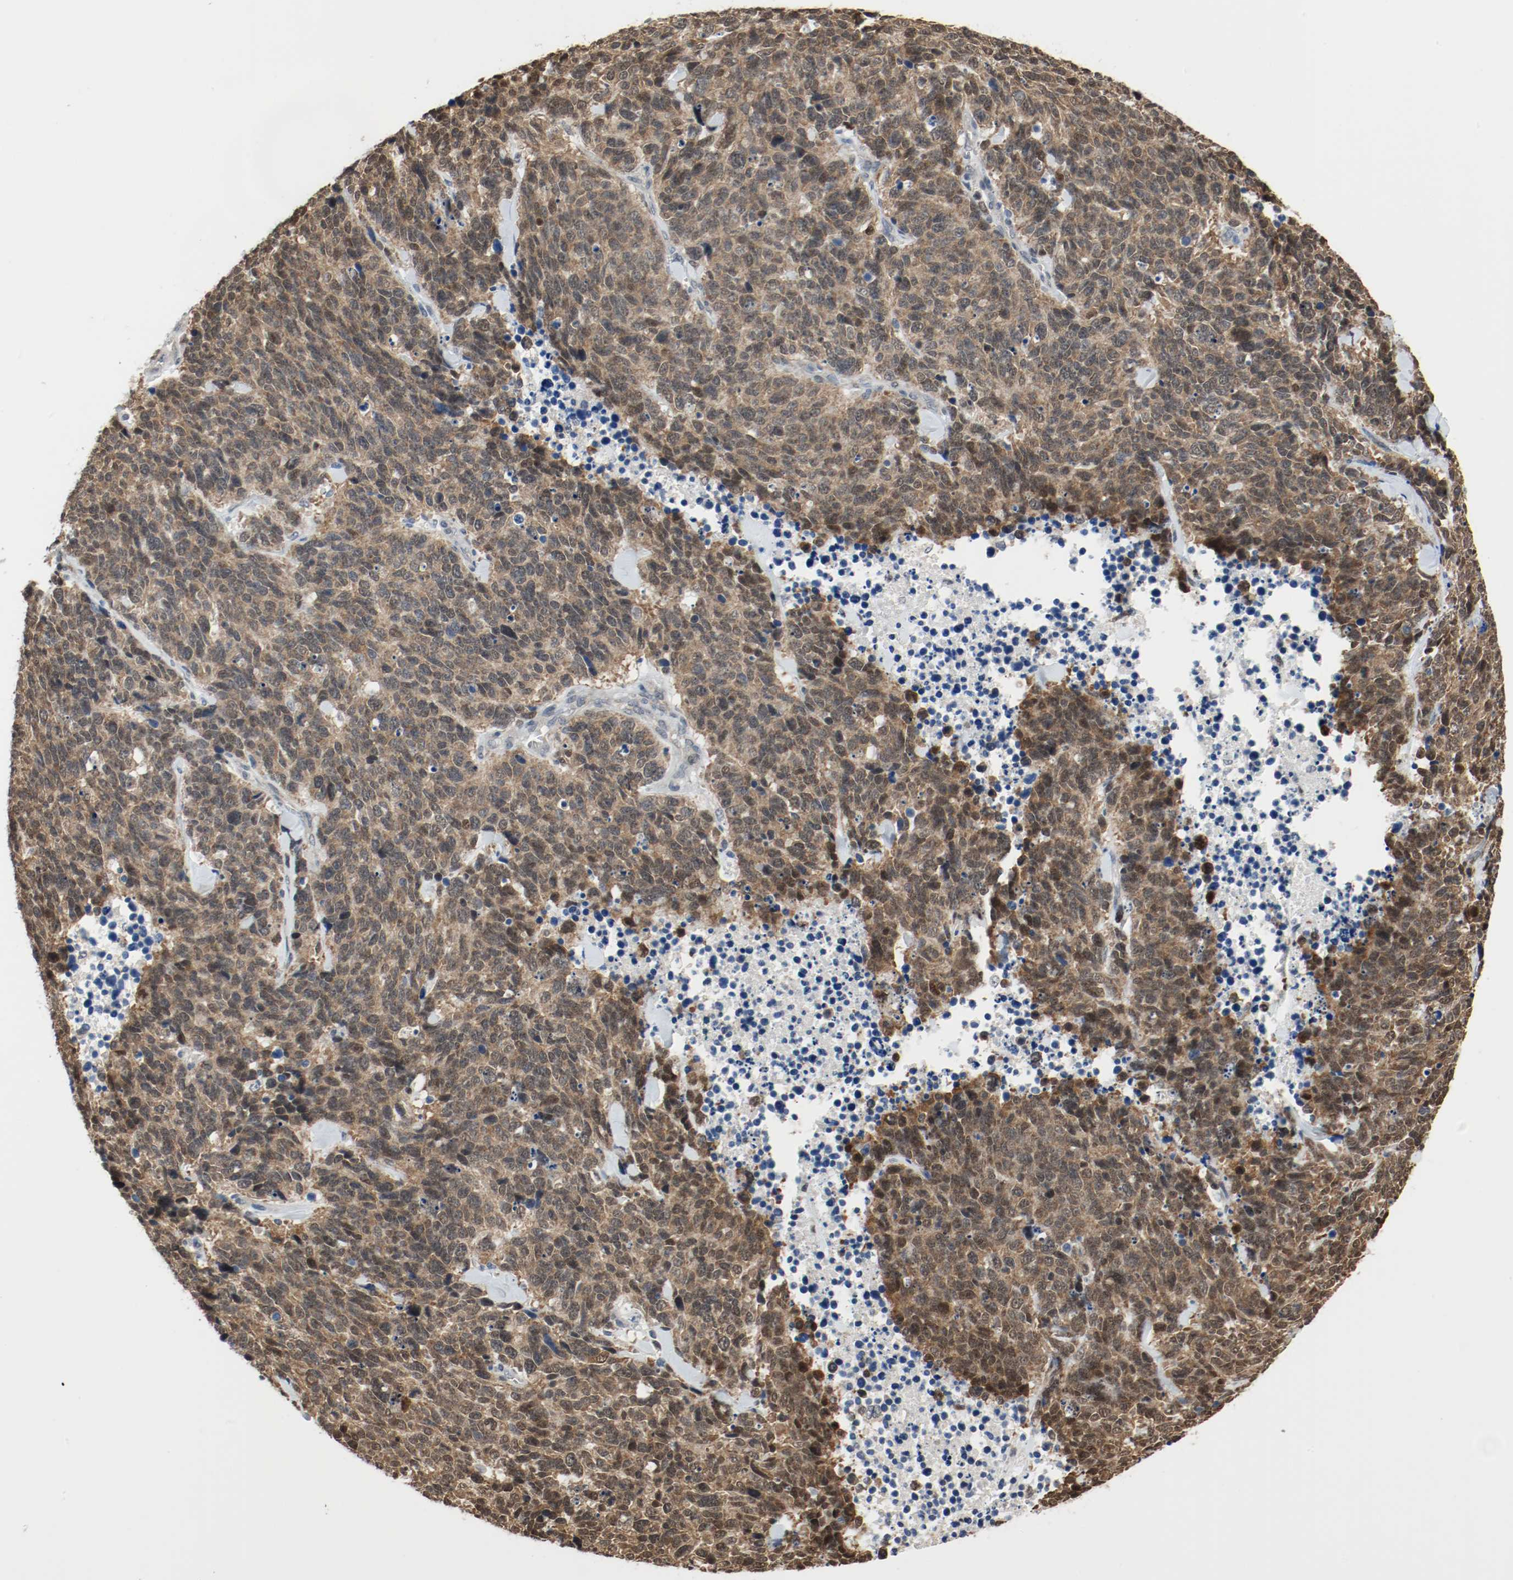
{"staining": {"intensity": "moderate", "quantity": ">75%", "location": "cytoplasmic/membranous,nuclear"}, "tissue": "lung cancer", "cell_type": "Tumor cells", "image_type": "cancer", "snomed": [{"axis": "morphology", "description": "Neoplasm, malignant, NOS"}, {"axis": "topography", "description": "Lung"}], "caption": "Immunohistochemistry photomicrograph of neoplastic tissue: human malignant neoplasm (lung) stained using IHC displays medium levels of moderate protein expression localized specifically in the cytoplasmic/membranous and nuclear of tumor cells, appearing as a cytoplasmic/membranous and nuclear brown color.", "gene": "PPME1", "patient": {"sex": "female", "age": 58}}